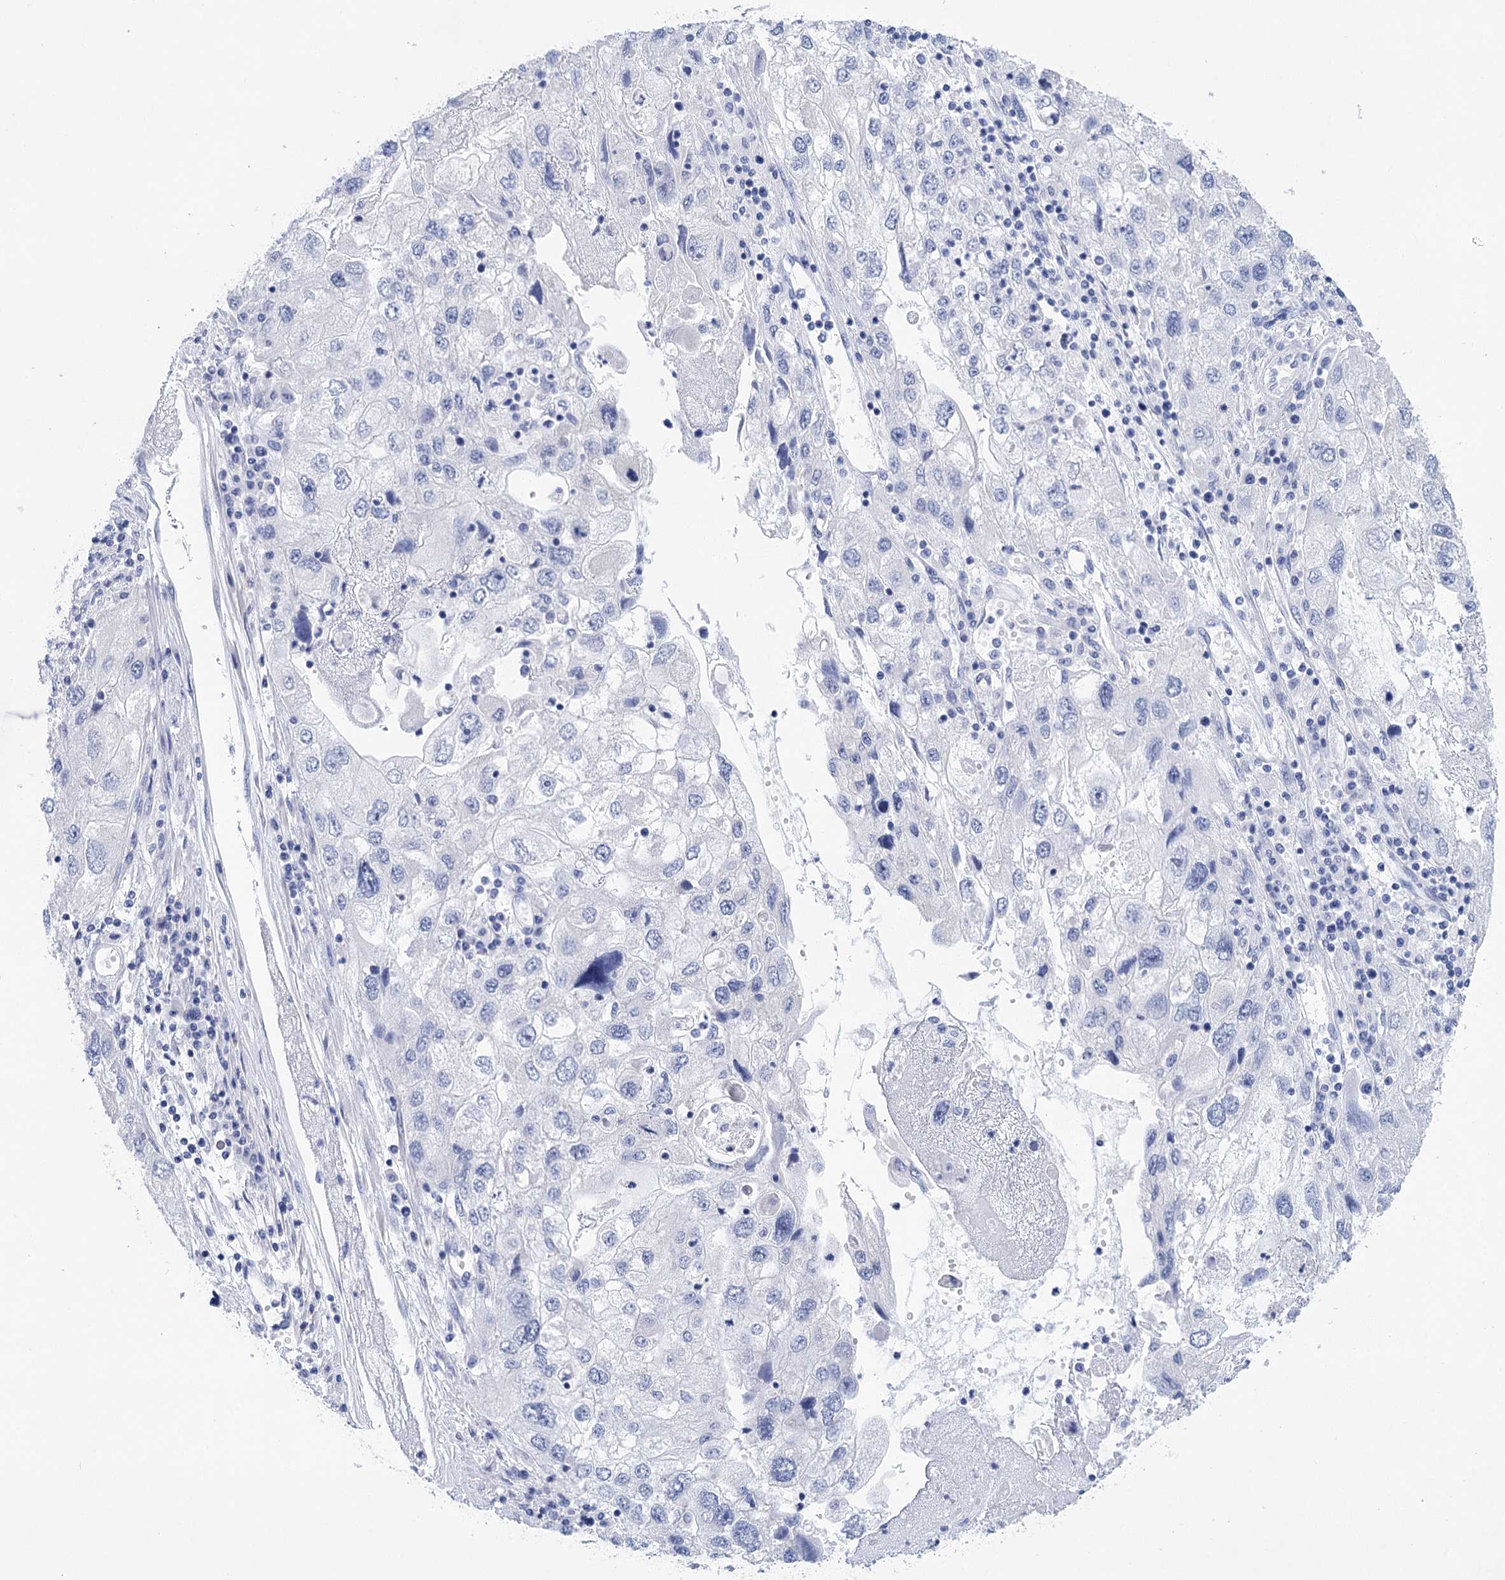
{"staining": {"intensity": "negative", "quantity": "none", "location": "none"}, "tissue": "endometrial cancer", "cell_type": "Tumor cells", "image_type": "cancer", "snomed": [{"axis": "morphology", "description": "Adenocarcinoma, NOS"}, {"axis": "topography", "description": "Endometrium"}], "caption": "The immunohistochemistry (IHC) photomicrograph has no significant positivity in tumor cells of endometrial adenocarcinoma tissue. The staining is performed using DAB brown chromogen with nuclei counter-stained in using hematoxylin.", "gene": "LALBA", "patient": {"sex": "female", "age": 49}}